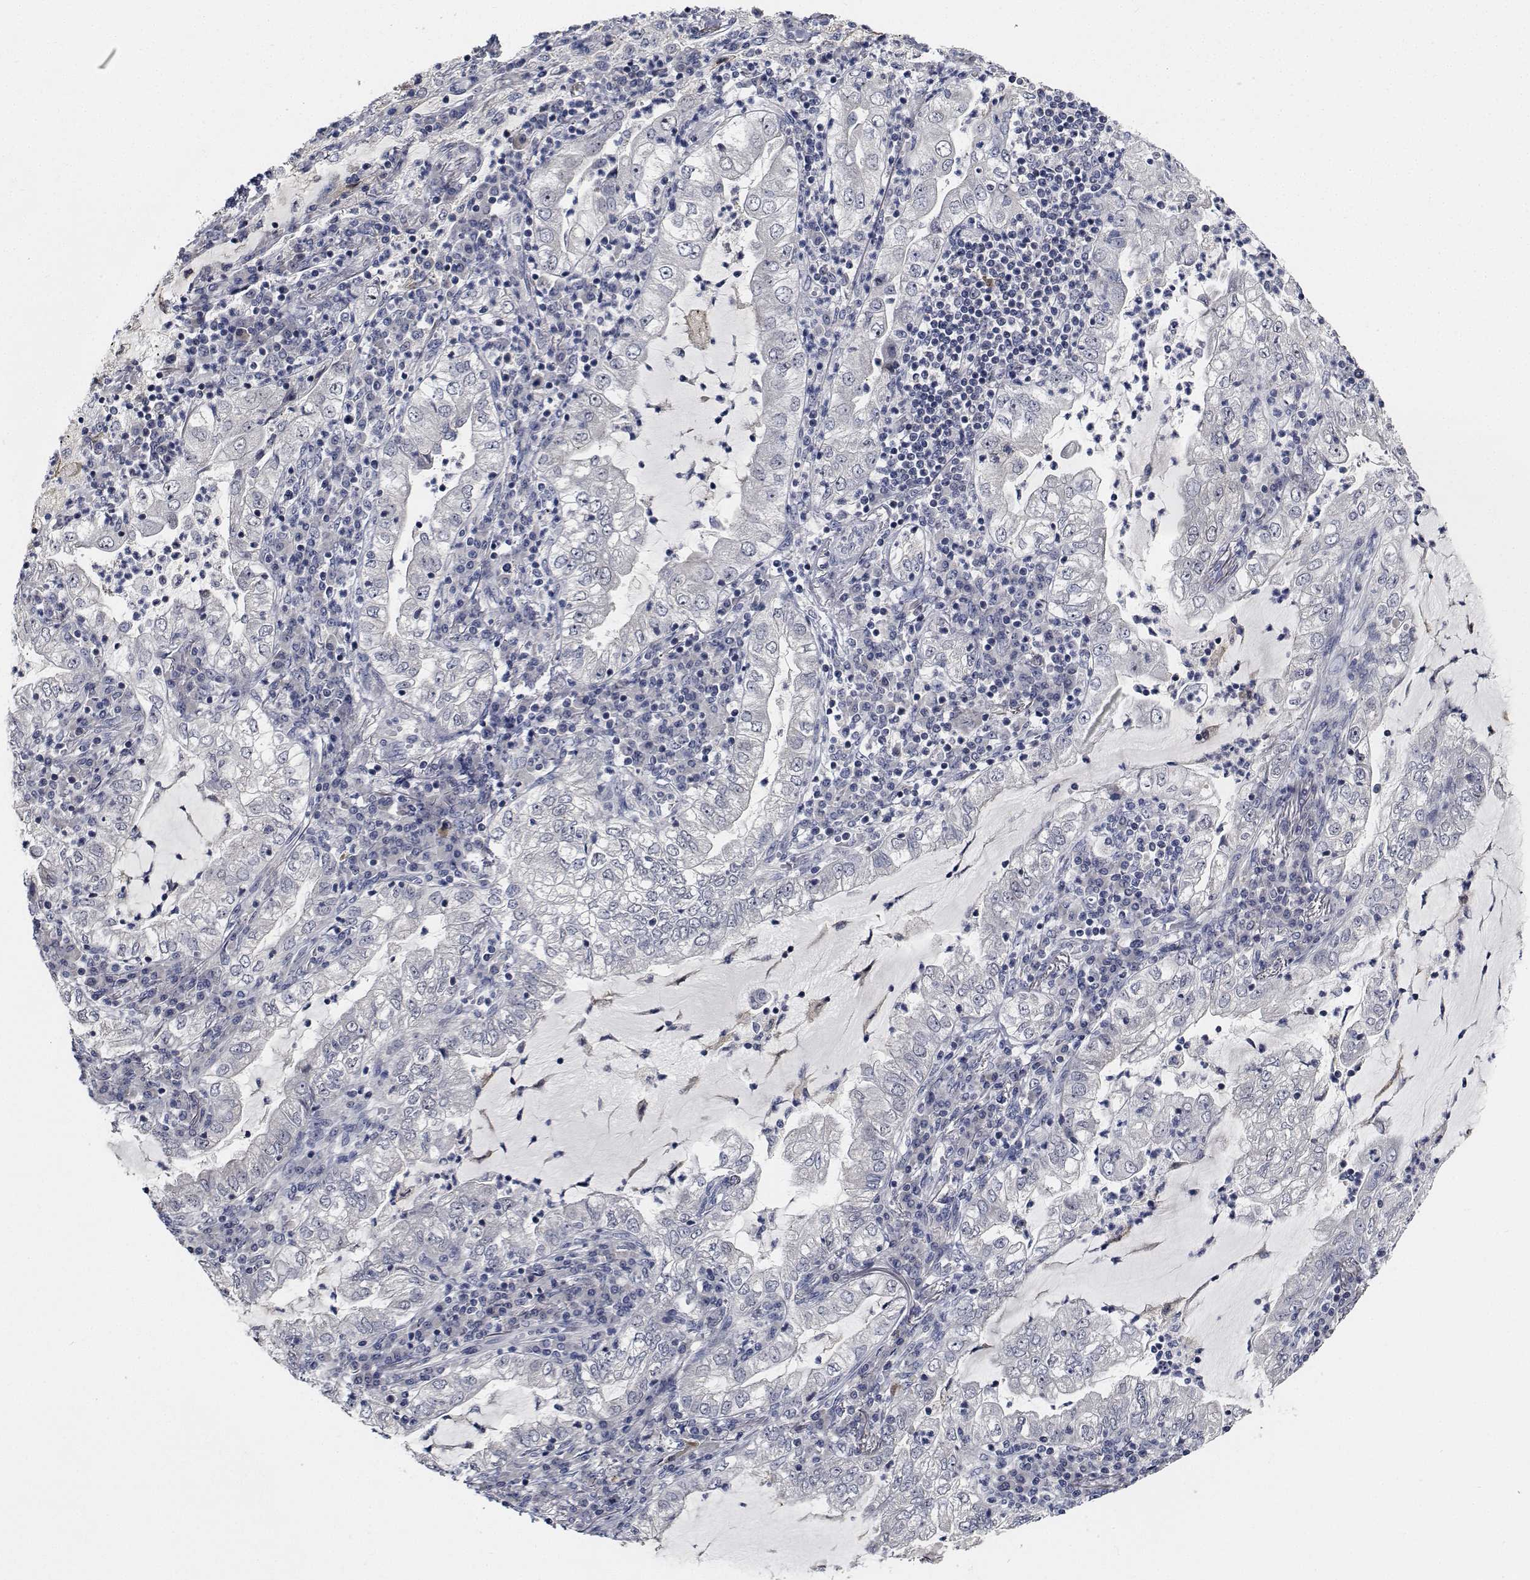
{"staining": {"intensity": "negative", "quantity": "none", "location": "none"}, "tissue": "lung cancer", "cell_type": "Tumor cells", "image_type": "cancer", "snomed": [{"axis": "morphology", "description": "Adenocarcinoma, NOS"}, {"axis": "topography", "description": "Lung"}], "caption": "Adenocarcinoma (lung) was stained to show a protein in brown. There is no significant positivity in tumor cells. (DAB immunohistochemistry with hematoxylin counter stain).", "gene": "NVL", "patient": {"sex": "female", "age": 73}}